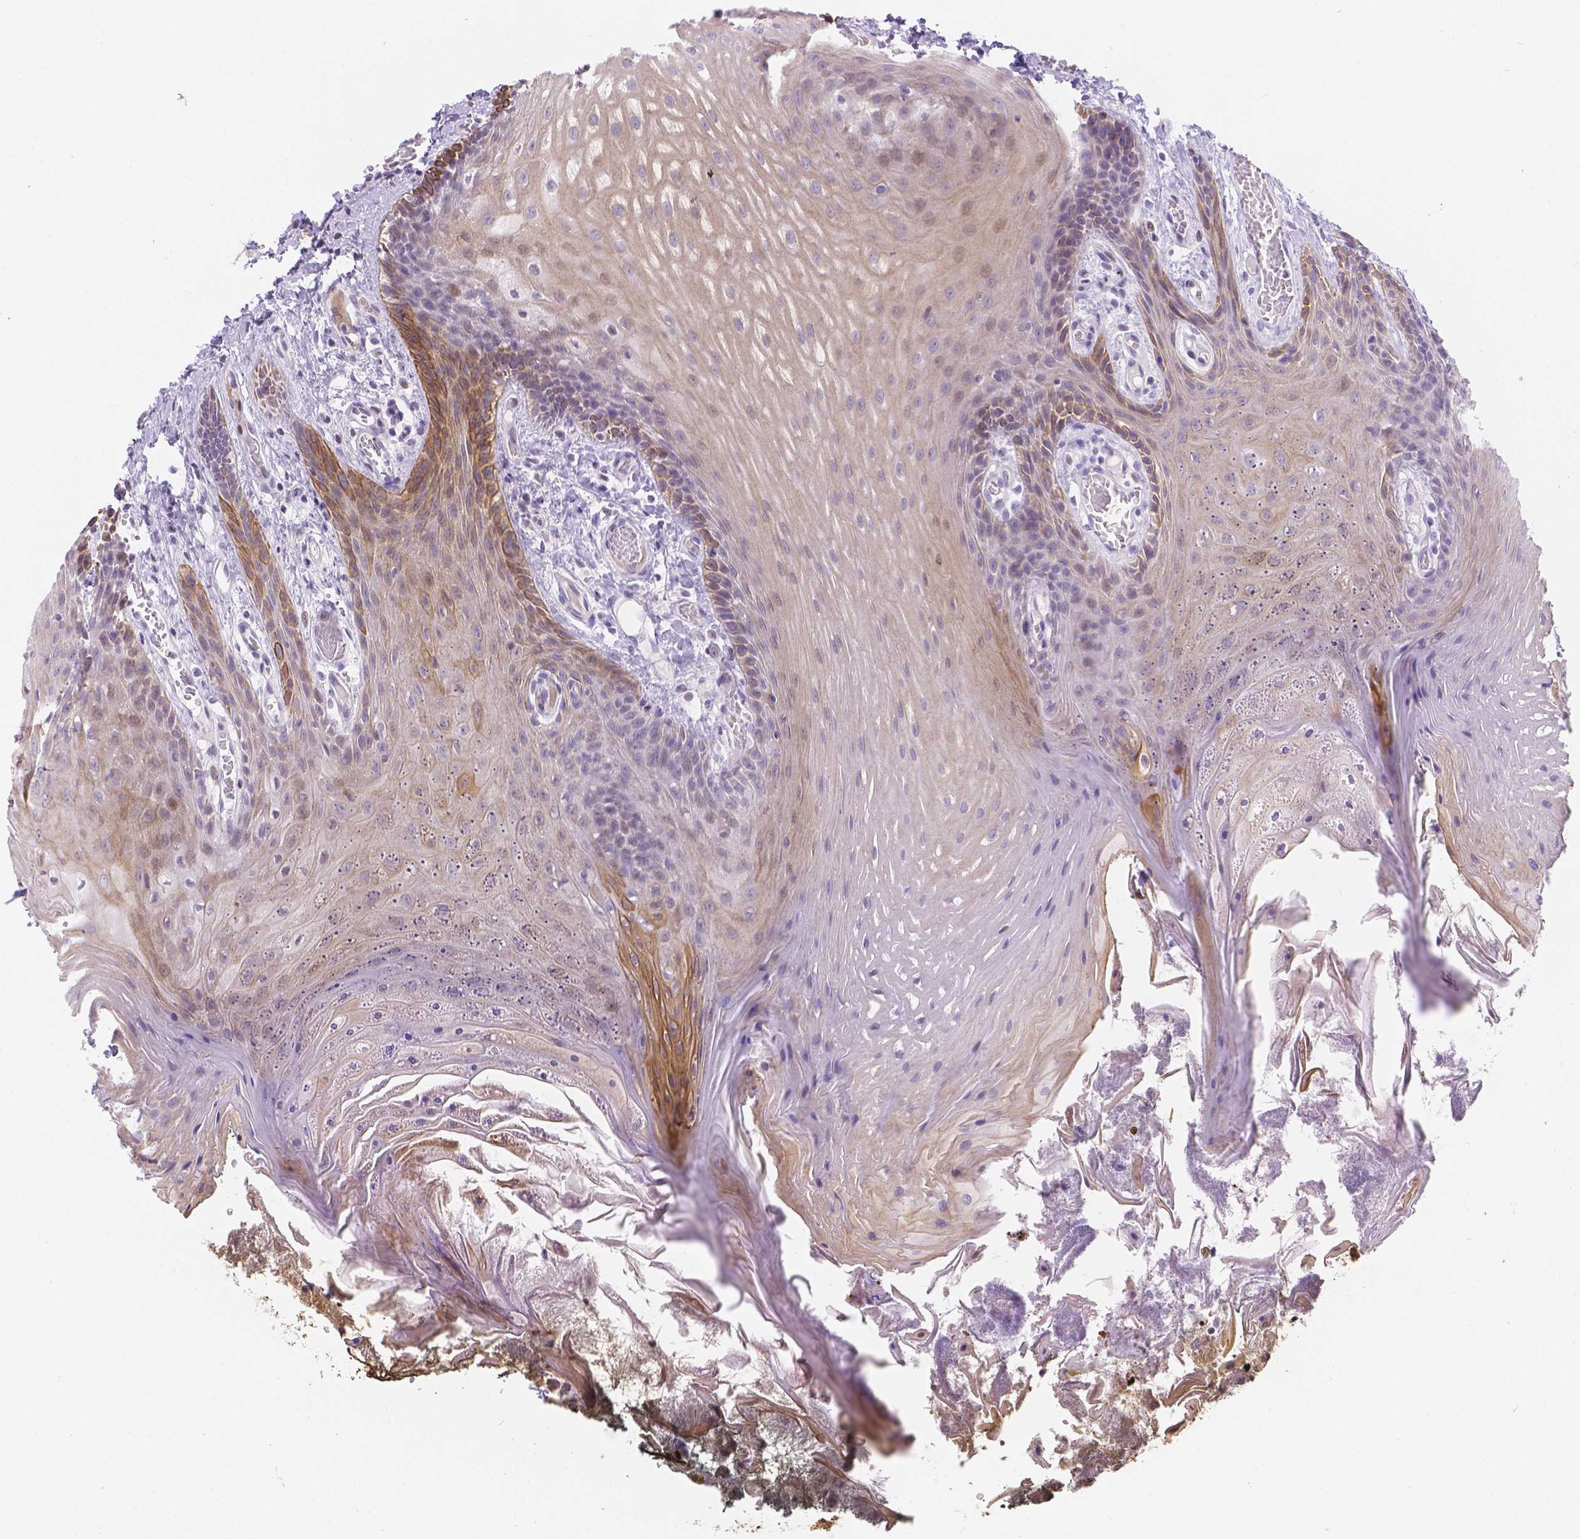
{"staining": {"intensity": "strong", "quantity": "<25%", "location": "cytoplasmic/membranous"}, "tissue": "oral mucosa", "cell_type": "Squamous epithelial cells", "image_type": "normal", "snomed": [{"axis": "morphology", "description": "Normal tissue, NOS"}, {"axis": "topography", "description": "Oral tissue"}], "caption": "Normal oral mucosa reveals strong cytoplasmic/membranous staining in about <25% of squamous epithelial cells, visualized by immunohistochemistry.", "gene": "DMWD", "patient": {"sex": "male", "age": 9}}